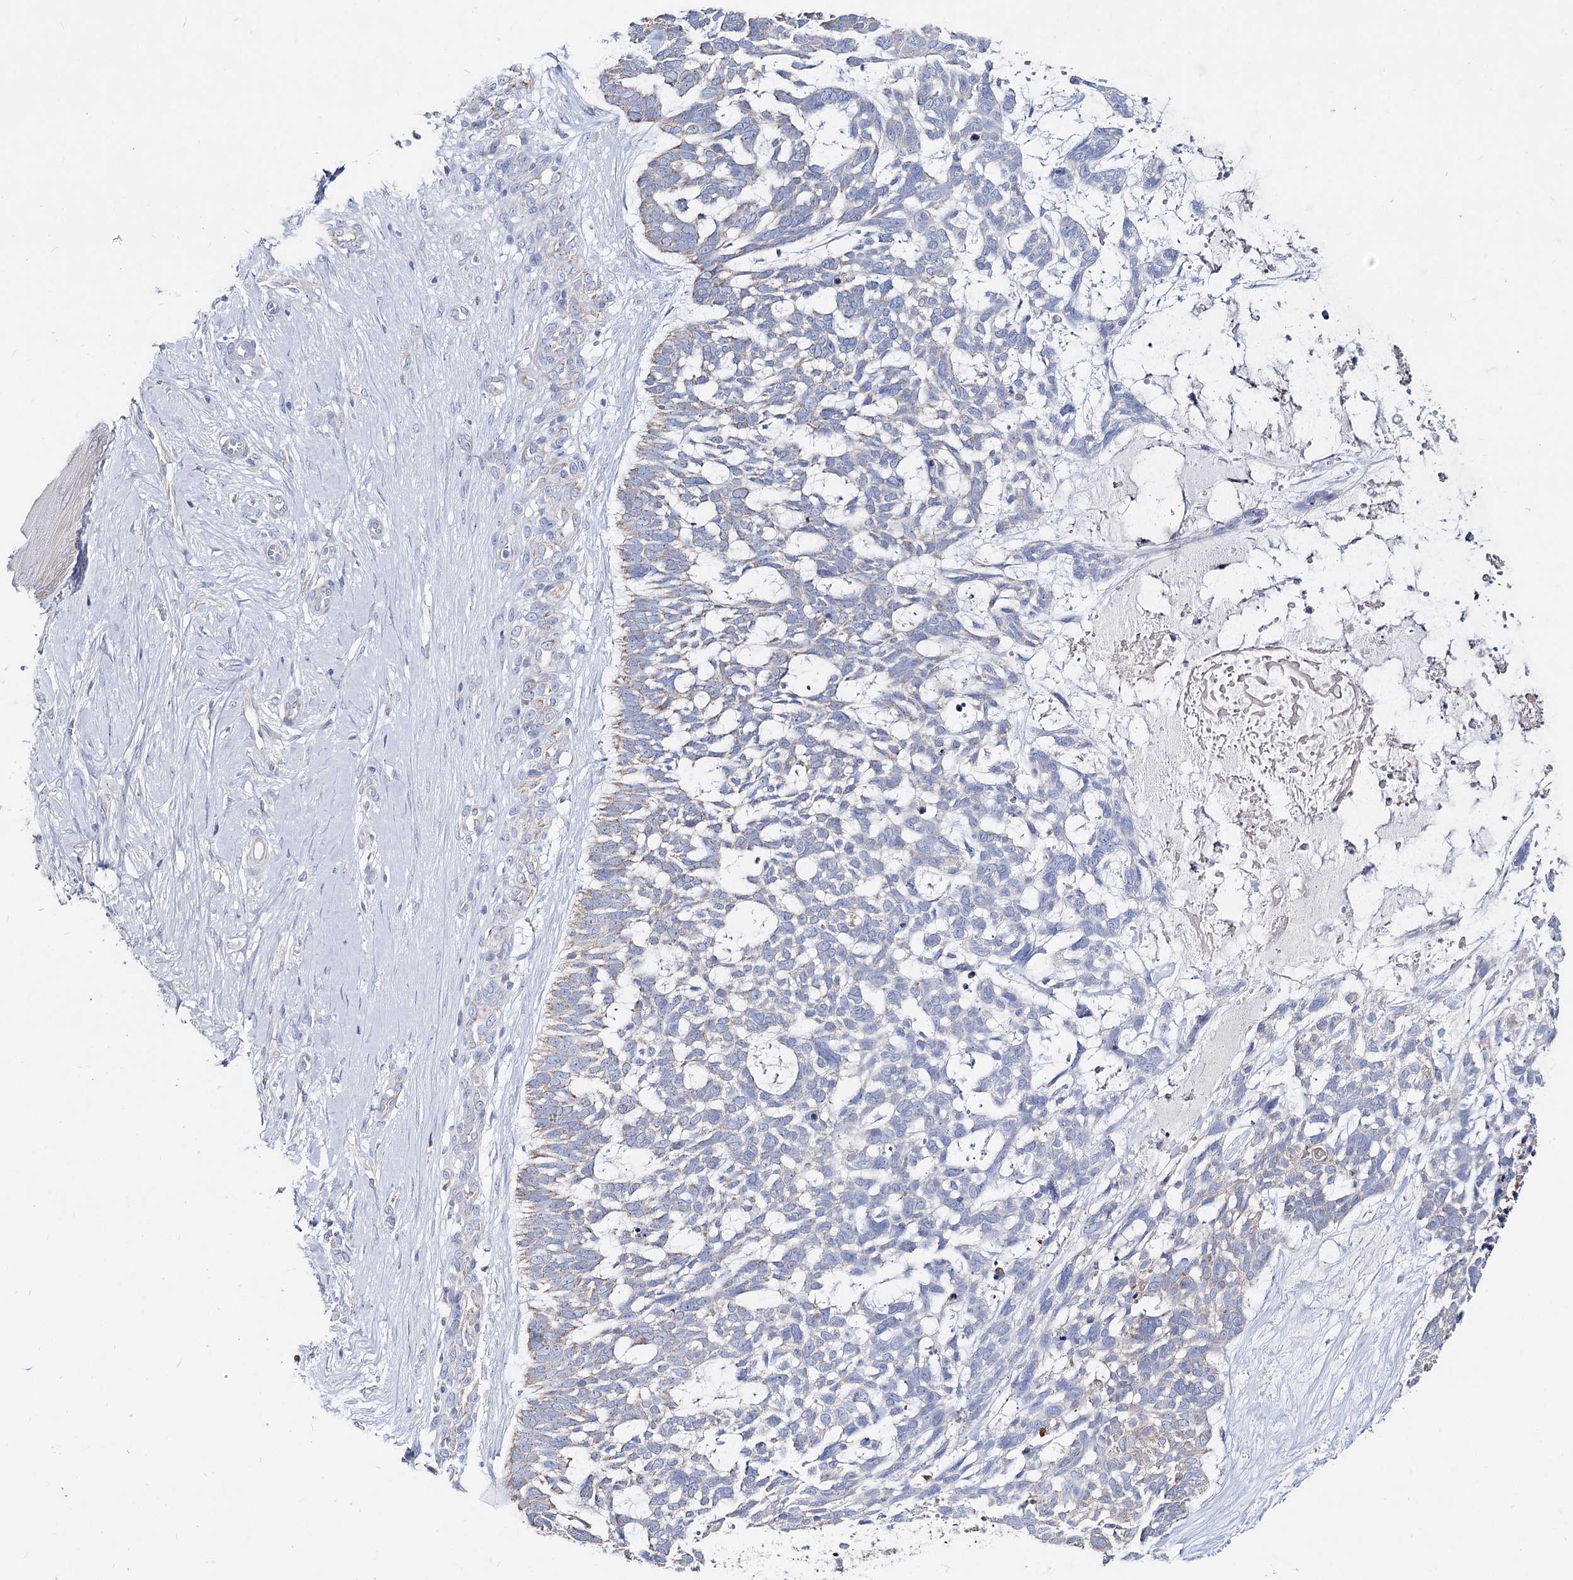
{"staining": {"intensity": "negative", "quantity": "none", "location": "none"}, "tissue": "skin cancer", "cell_type": "Tumor cells", "image_type": "cancer", "snomed": [{"axis": "morphology", "description": "Basal cell carcinoma"}, {"axis": "topography", "description": "Skin"}], "caption": "Immunohistochemical staining of skin basal cell carcinoma shows no significant positivity in tumor cells. The staining is performed using DAB brown chromogen with nuclei counter-stained in using hematoxylin.", "gene": "MCCC2", "patient": {"sex": "male", "age": 88}}